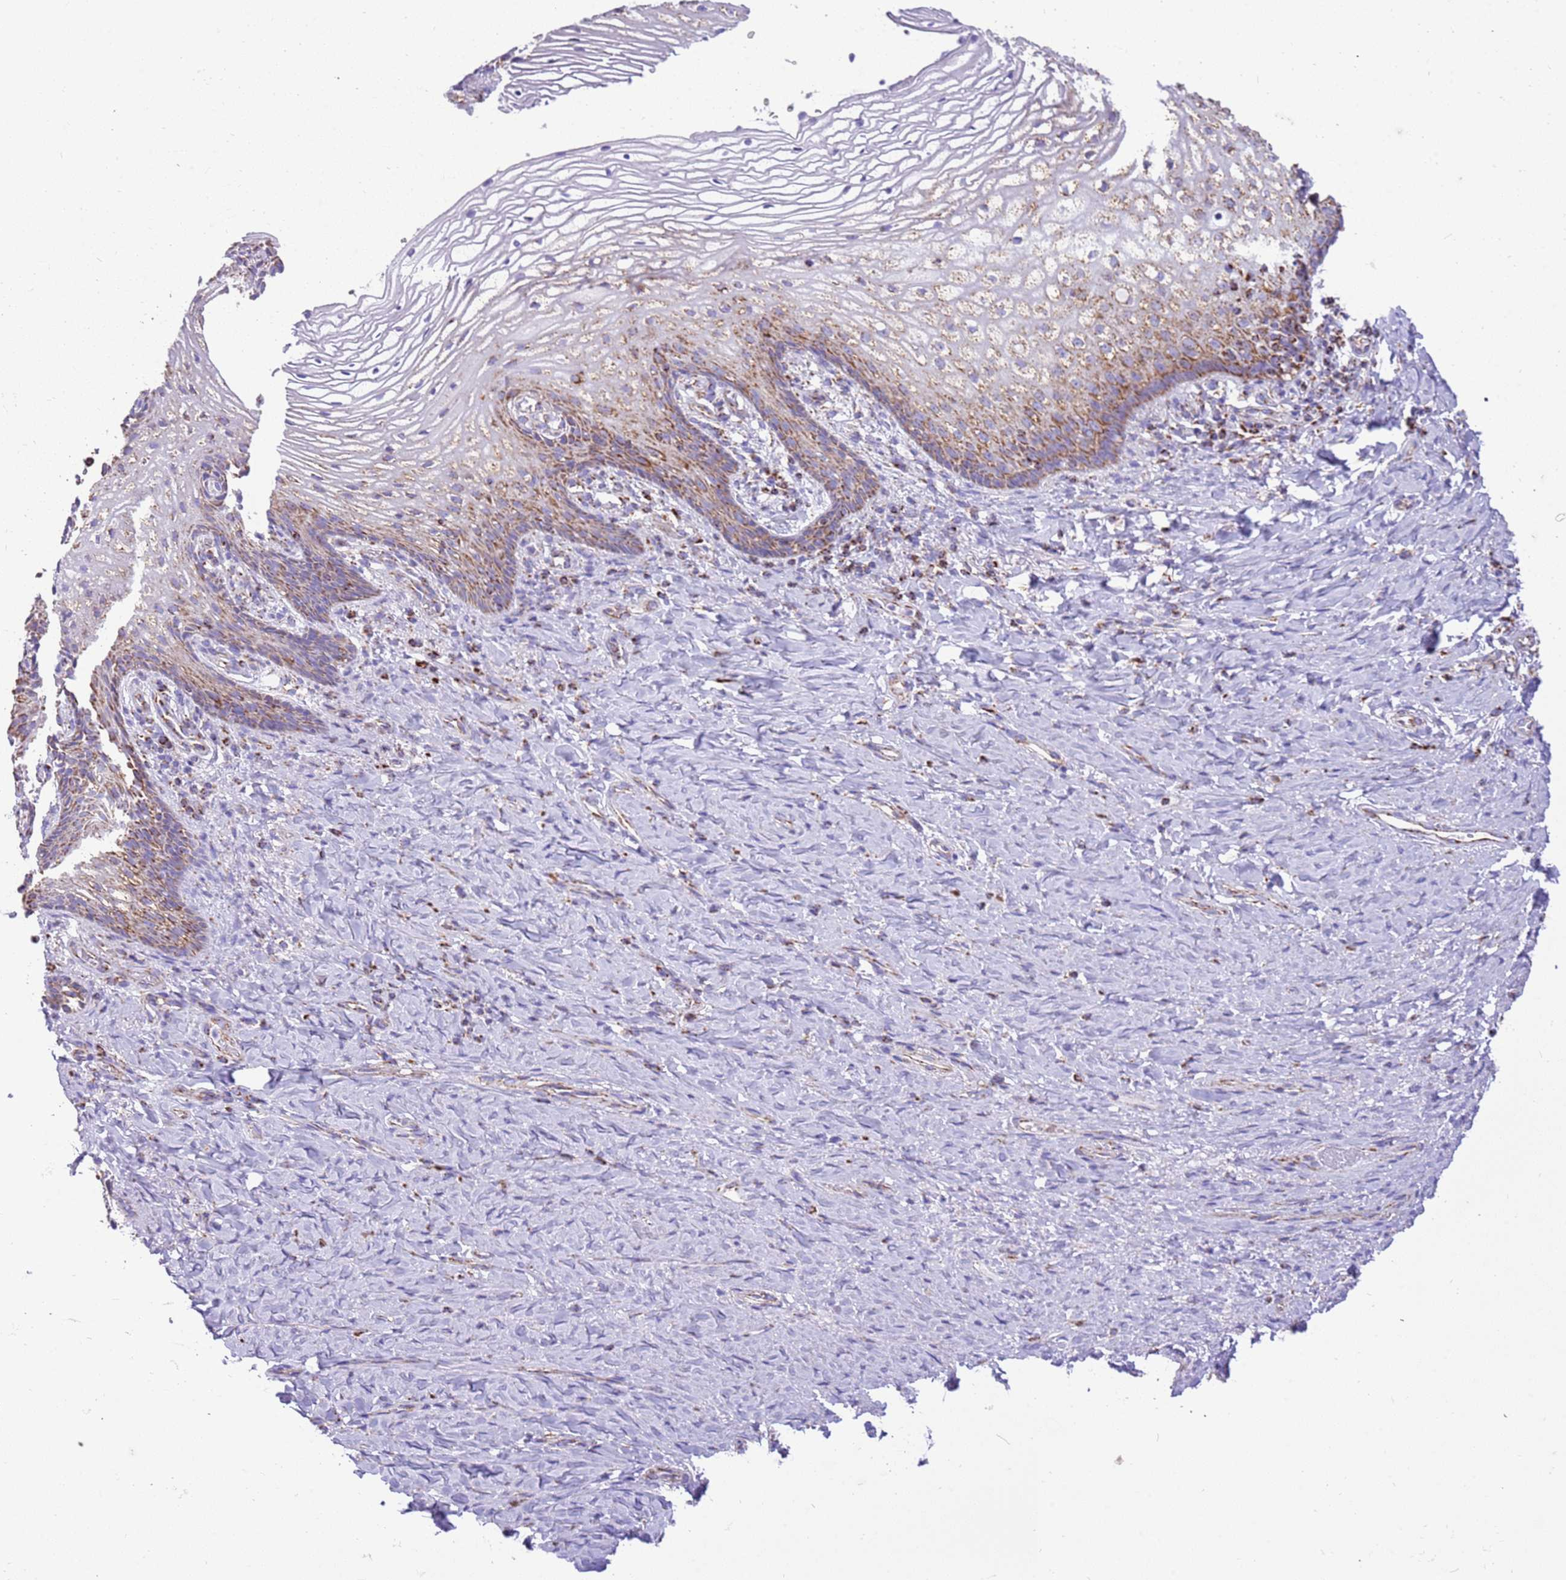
{"staining": {"intensity": "moderate", "quantity": ">75%", "location": "cytoplasmic/membranous"}, "tissue": "vagina", "cell_type": "Squamous epithelial cells", "image_type": "normal", "snomed": [{"axis": "morphology", "description": "Normal tissue, NOS"}, {"axis": "topography", "description": "Vagina"}], "caption": "Brown immunohistochemical staining in normal human vagina reveals moderate cytoplasmic/membranous expression in about >75% of squamous epithelial cells. (Brightfield microscopy of DAB IHC at high magnification).", "gene": "SUCLG2", "patient": {"sex": "female", "age": 60}}